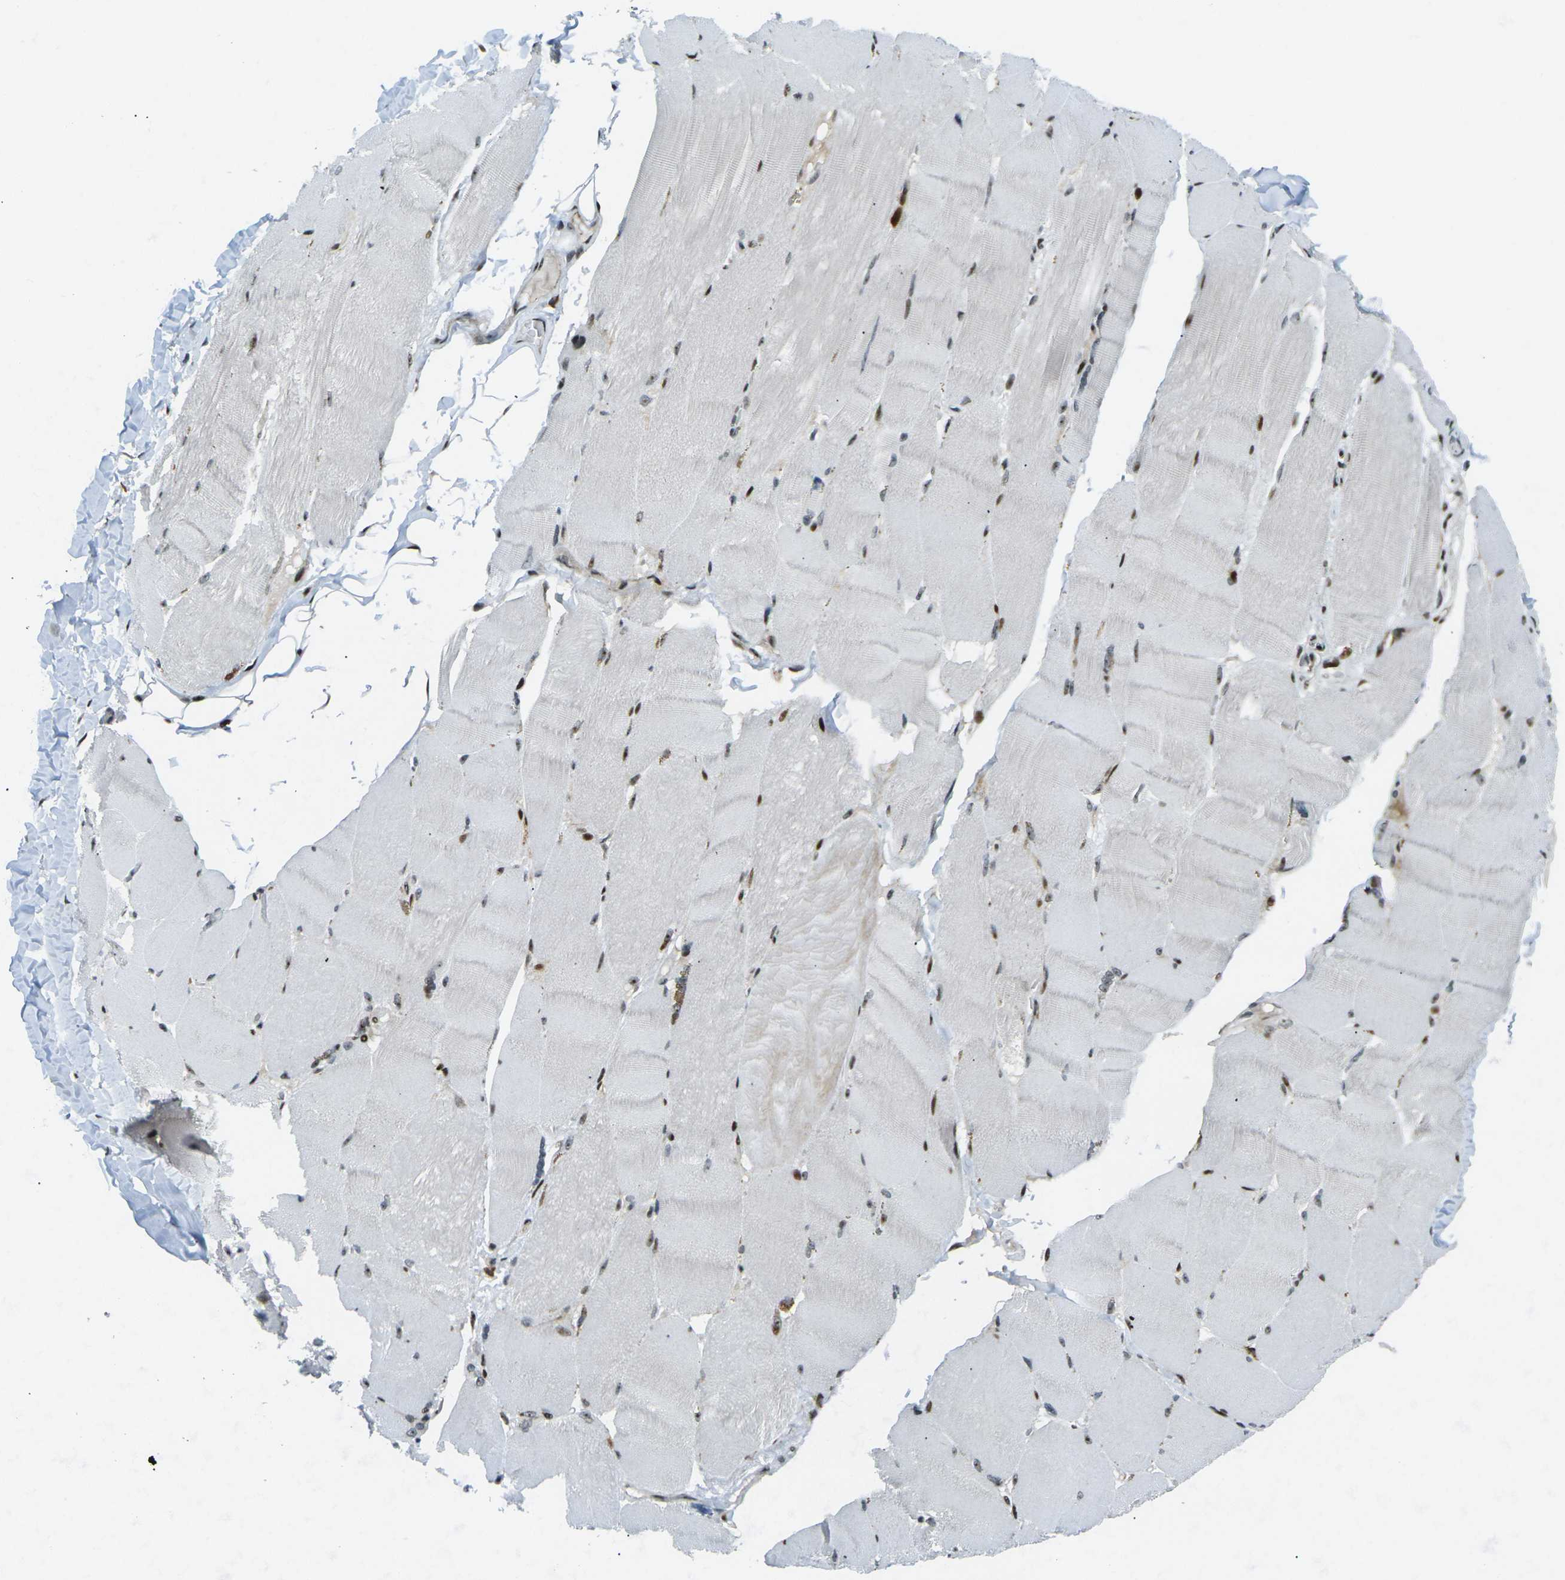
{"staining": {"intensity": "moderate", "quantity": ">75%", "location": "nuclear"}, "tissue": "skeletal muscle", "cell_type": "Myocytes", "image_type": "normal", "snomed": [{"axis": "morphology", "description": "Normal tissue, NOS"}, {"axis": "topography", "description": "Skin"}, {"axis": "topography", "description": "Skeletal muscle"}], "caption": "Protein expression analysis of normal skeletal muscle shows moderate nuclear positivity in about >75% of myocytes.", "gene": "UBE2C", "patient": {"sex": "male", "age": 83}}